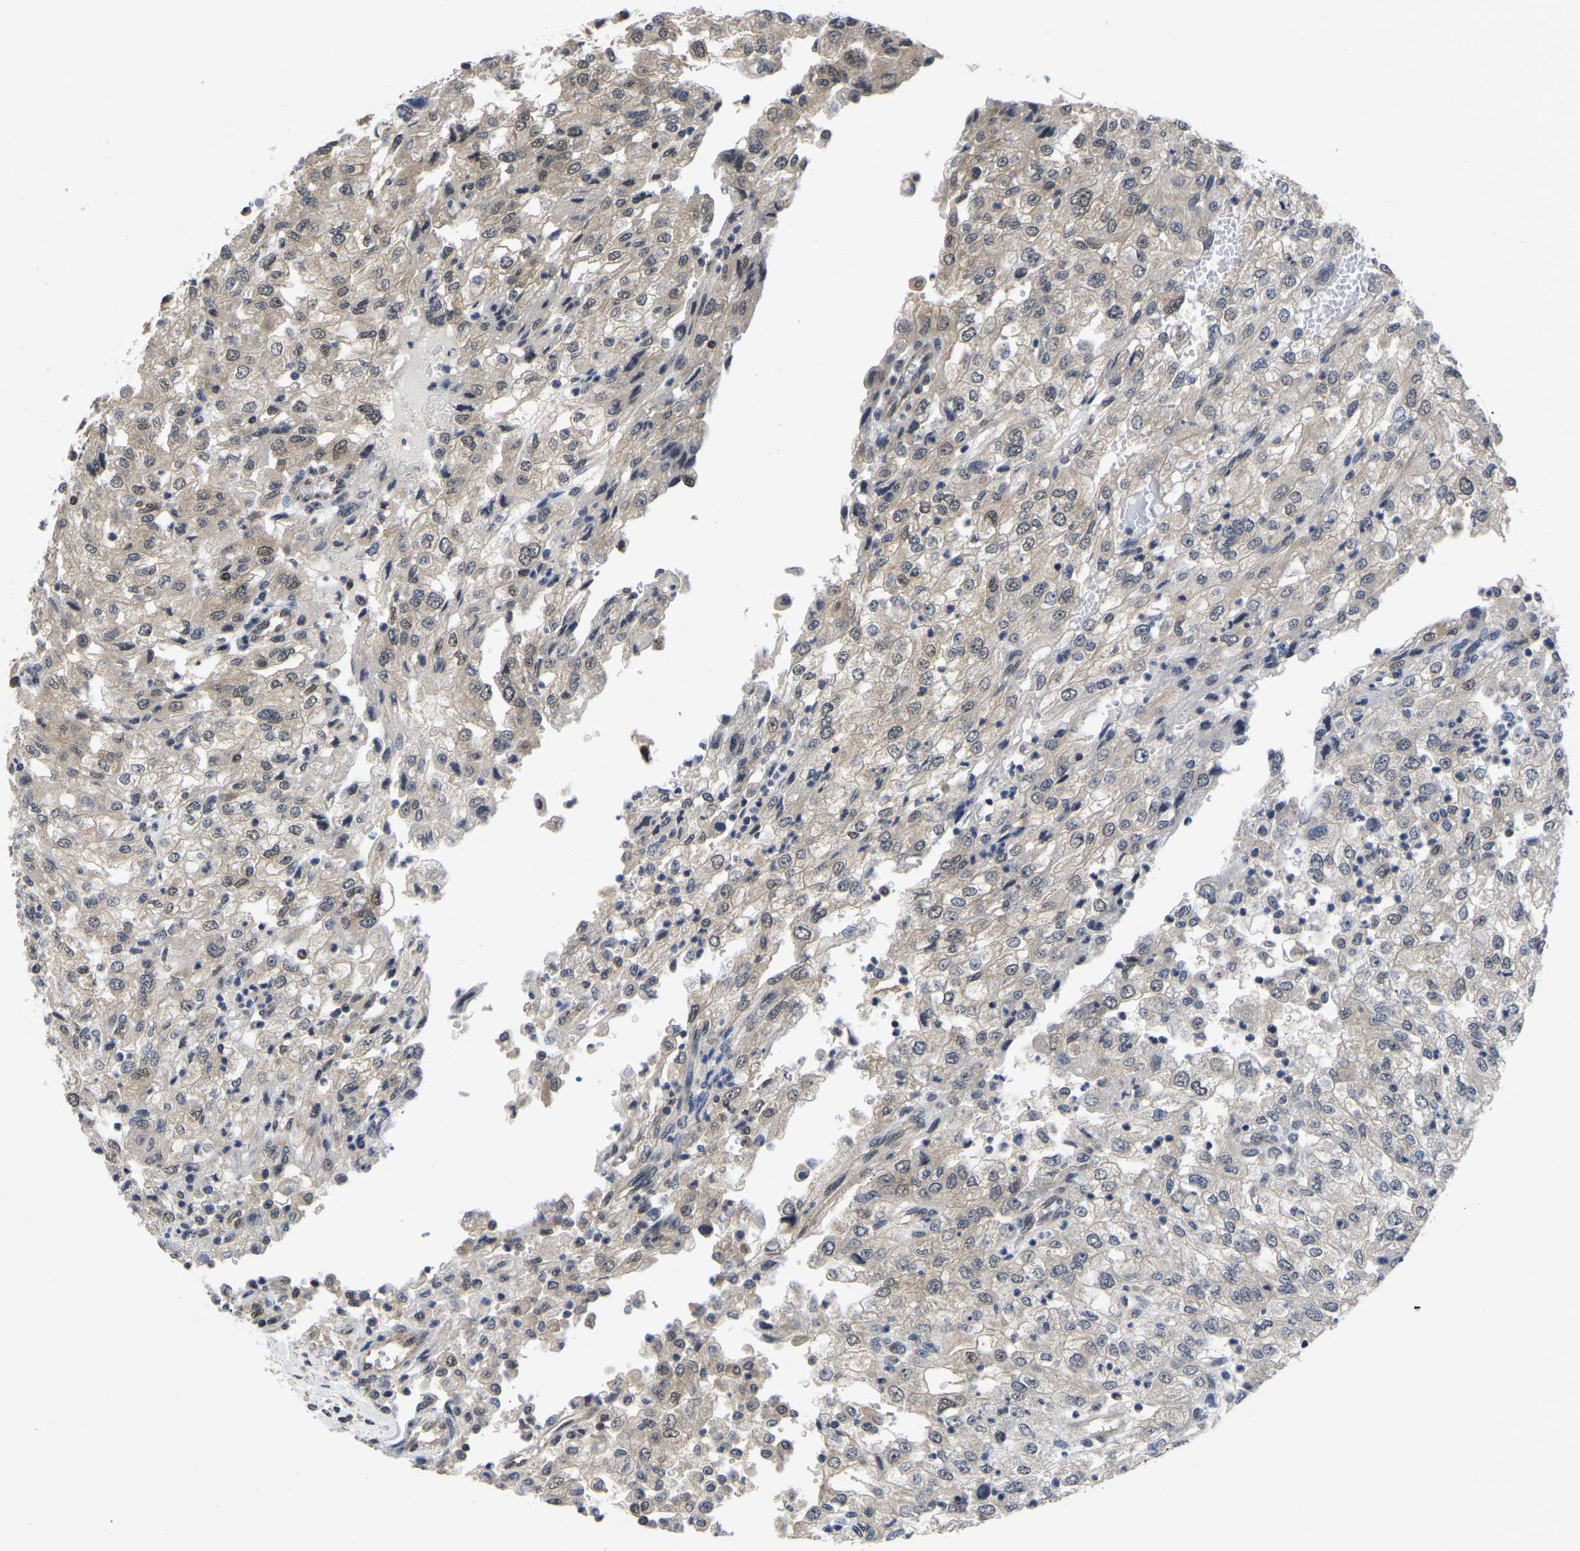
{"staining": {"intensity": "weak", "quantity": "<25%", "location": "cytoplasmic/membranous,nuclear"}, "tissue": "renal cancer", "cell_type": "Tumor cells", "image_type": "cancer", "snomed": [{"axis": "morphology", "description": "Adenocarcinoma, NOS"}, {"axis": "topography", "description": "Kidney"}], "caption": "Photomicrograph shows no significant protein positivity in tumor cells of renal cancer.", "gene": "MCOLN2", "patient": {"sex": "female", "age": 54}}